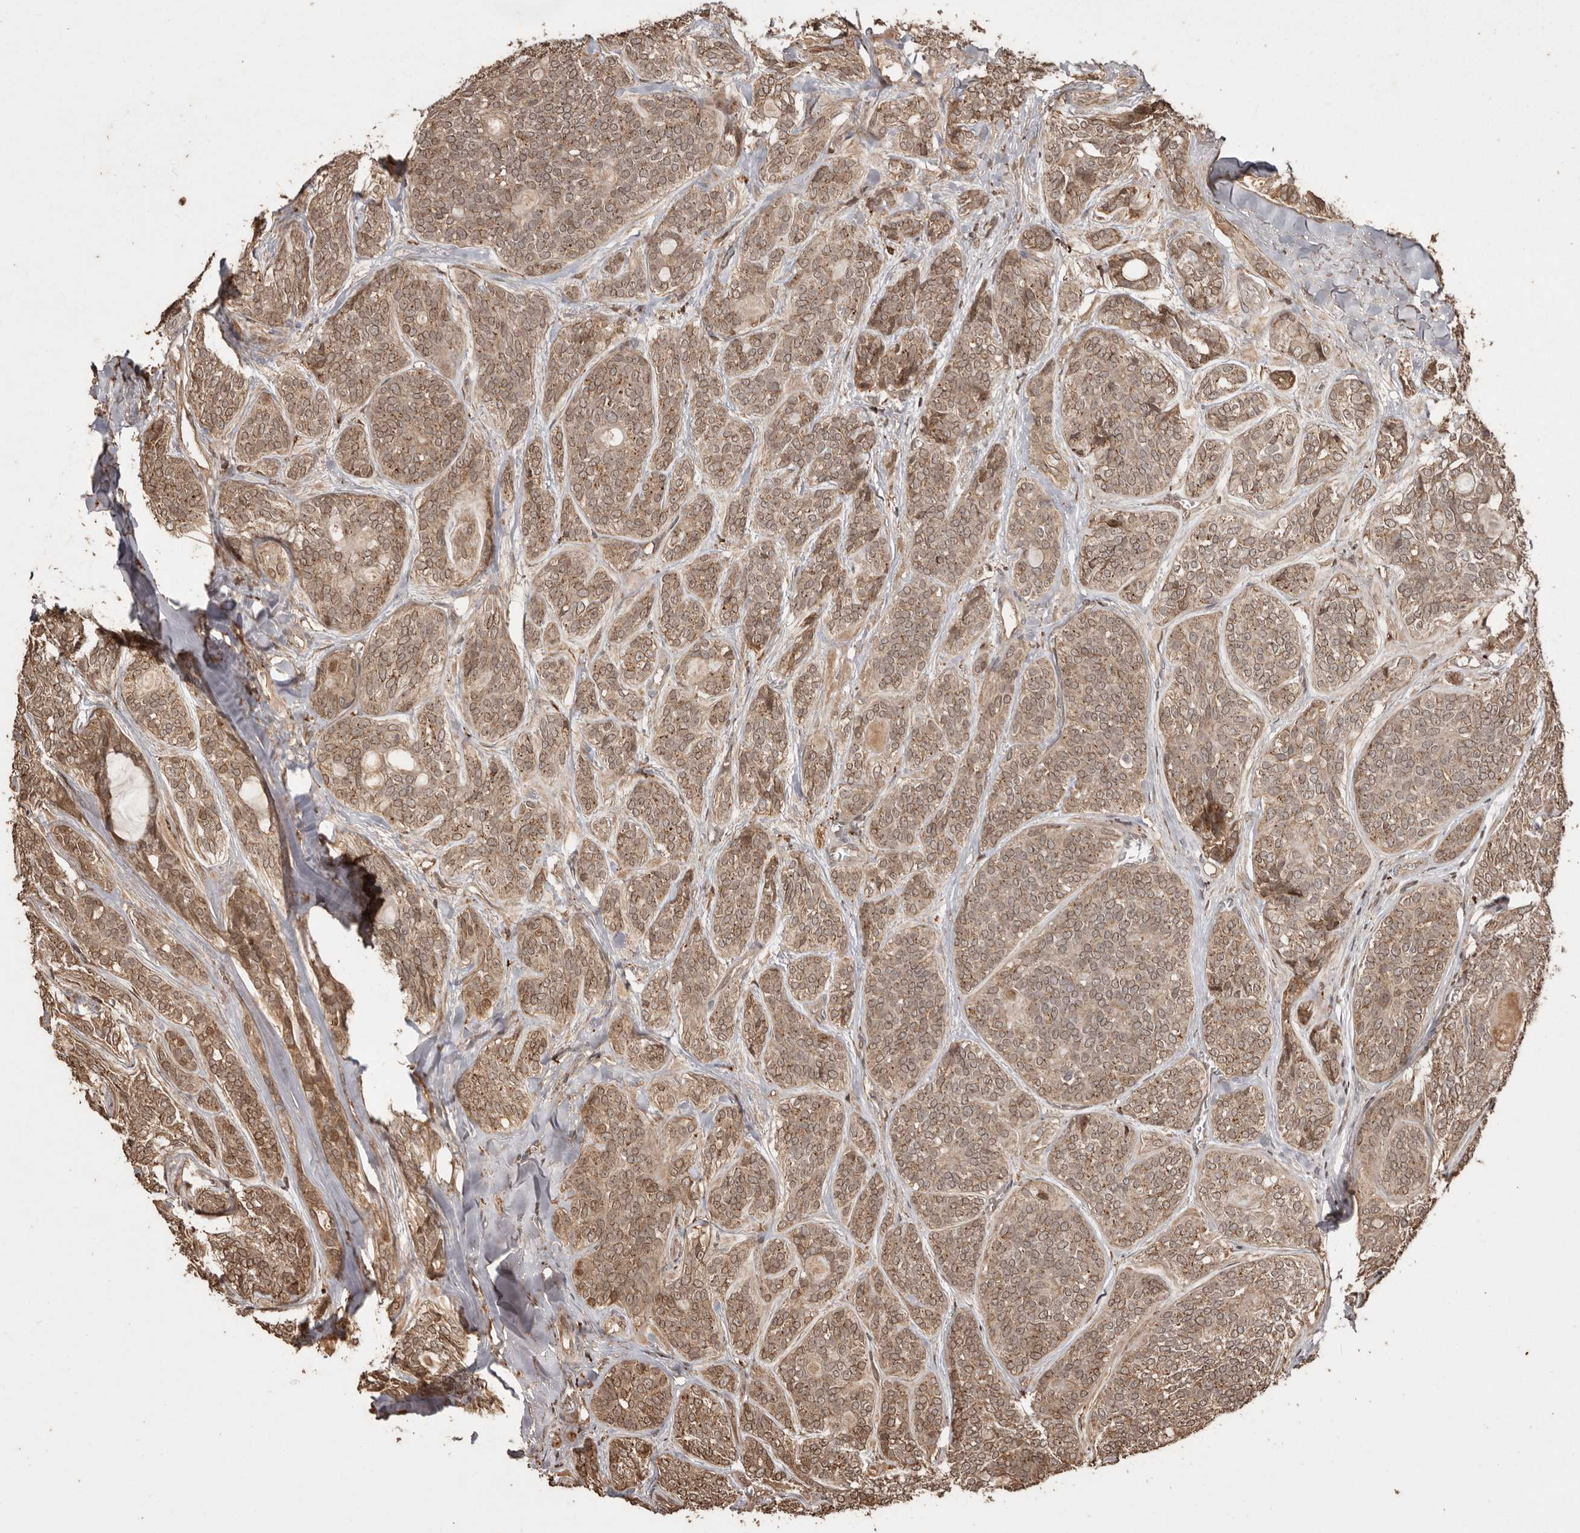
{"staining": {"intensity": "moderate", "quantity": ">75%", "location": "cytoplasmic/membranous,nuclear"}, "tissue": "head and neck cancer", "cell_type": "Tumor cells", "image_type": "cancer", "snomed": [{"axis": "morphology", "description": "Adenocarcinoma, NOS"}, {"axis": "topography", "description": "Head-Neck"}], "caption": "Moderate cytoplasmic/membranous and nuclear protein expression is present in about >75% of tumor cells in adenocarcinoma (head and neck).", "gene": "NUP43", "patient": {"sex": "male", "age": 66}}